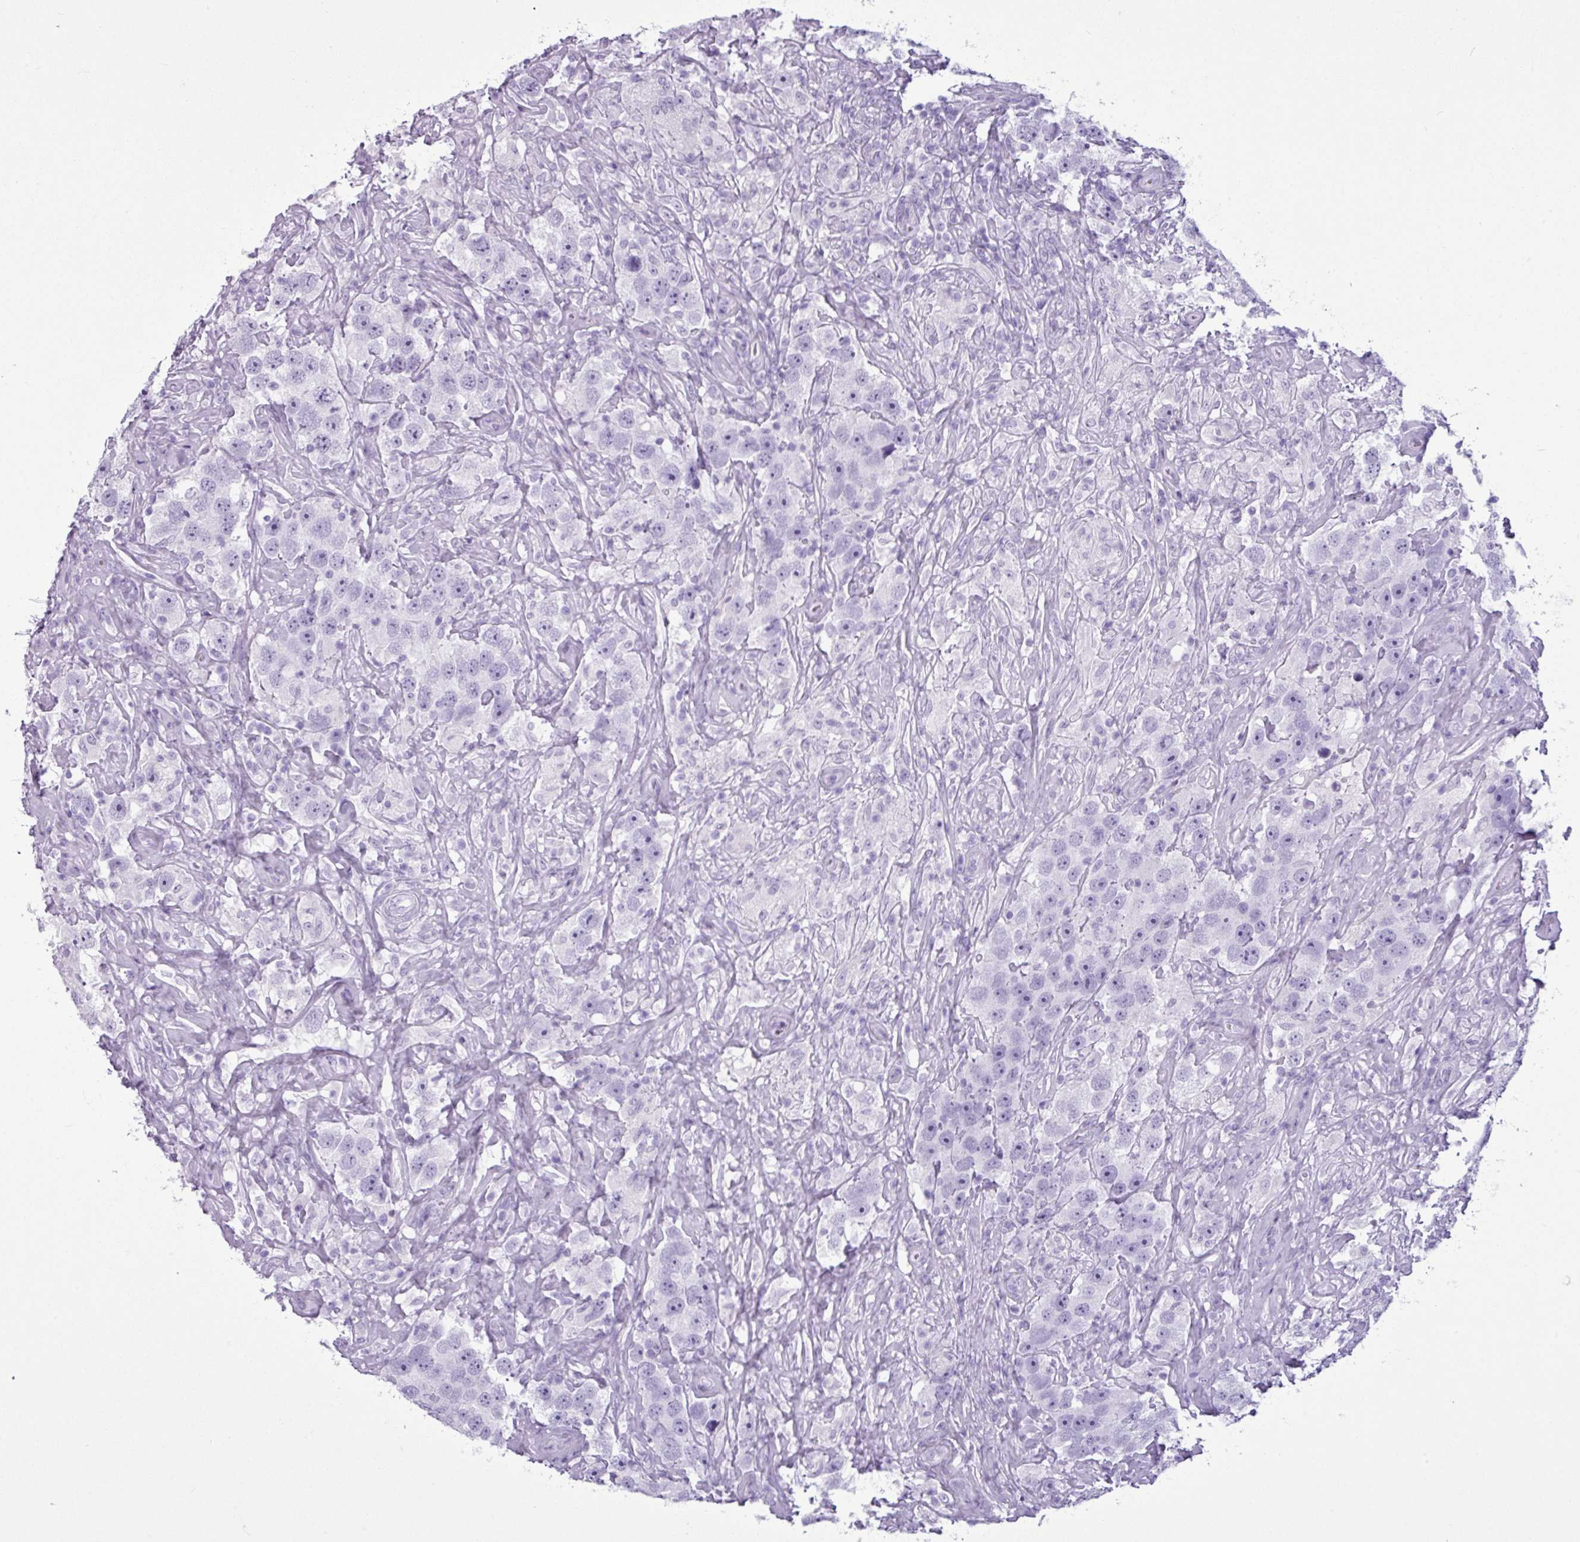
{"staining": {"intensity": "negative", "quantity": "none", "location": "none"}, "tissue": "testis cancer", "cell_type": "Tumor cells", "image_type": "cancer", "snomed": [{"axis": "morphology", "description": "Seminoma, NOS"}, {"axis": "topography", "description": "Testis"}], "caption": "This is a micrograph of immunohistochemistry (IHC) staining of seminoma (testis), which shows no positivity in tumor cells.", "gene": "AMY1B", "patient": {"sex": "male", "age": 49}}